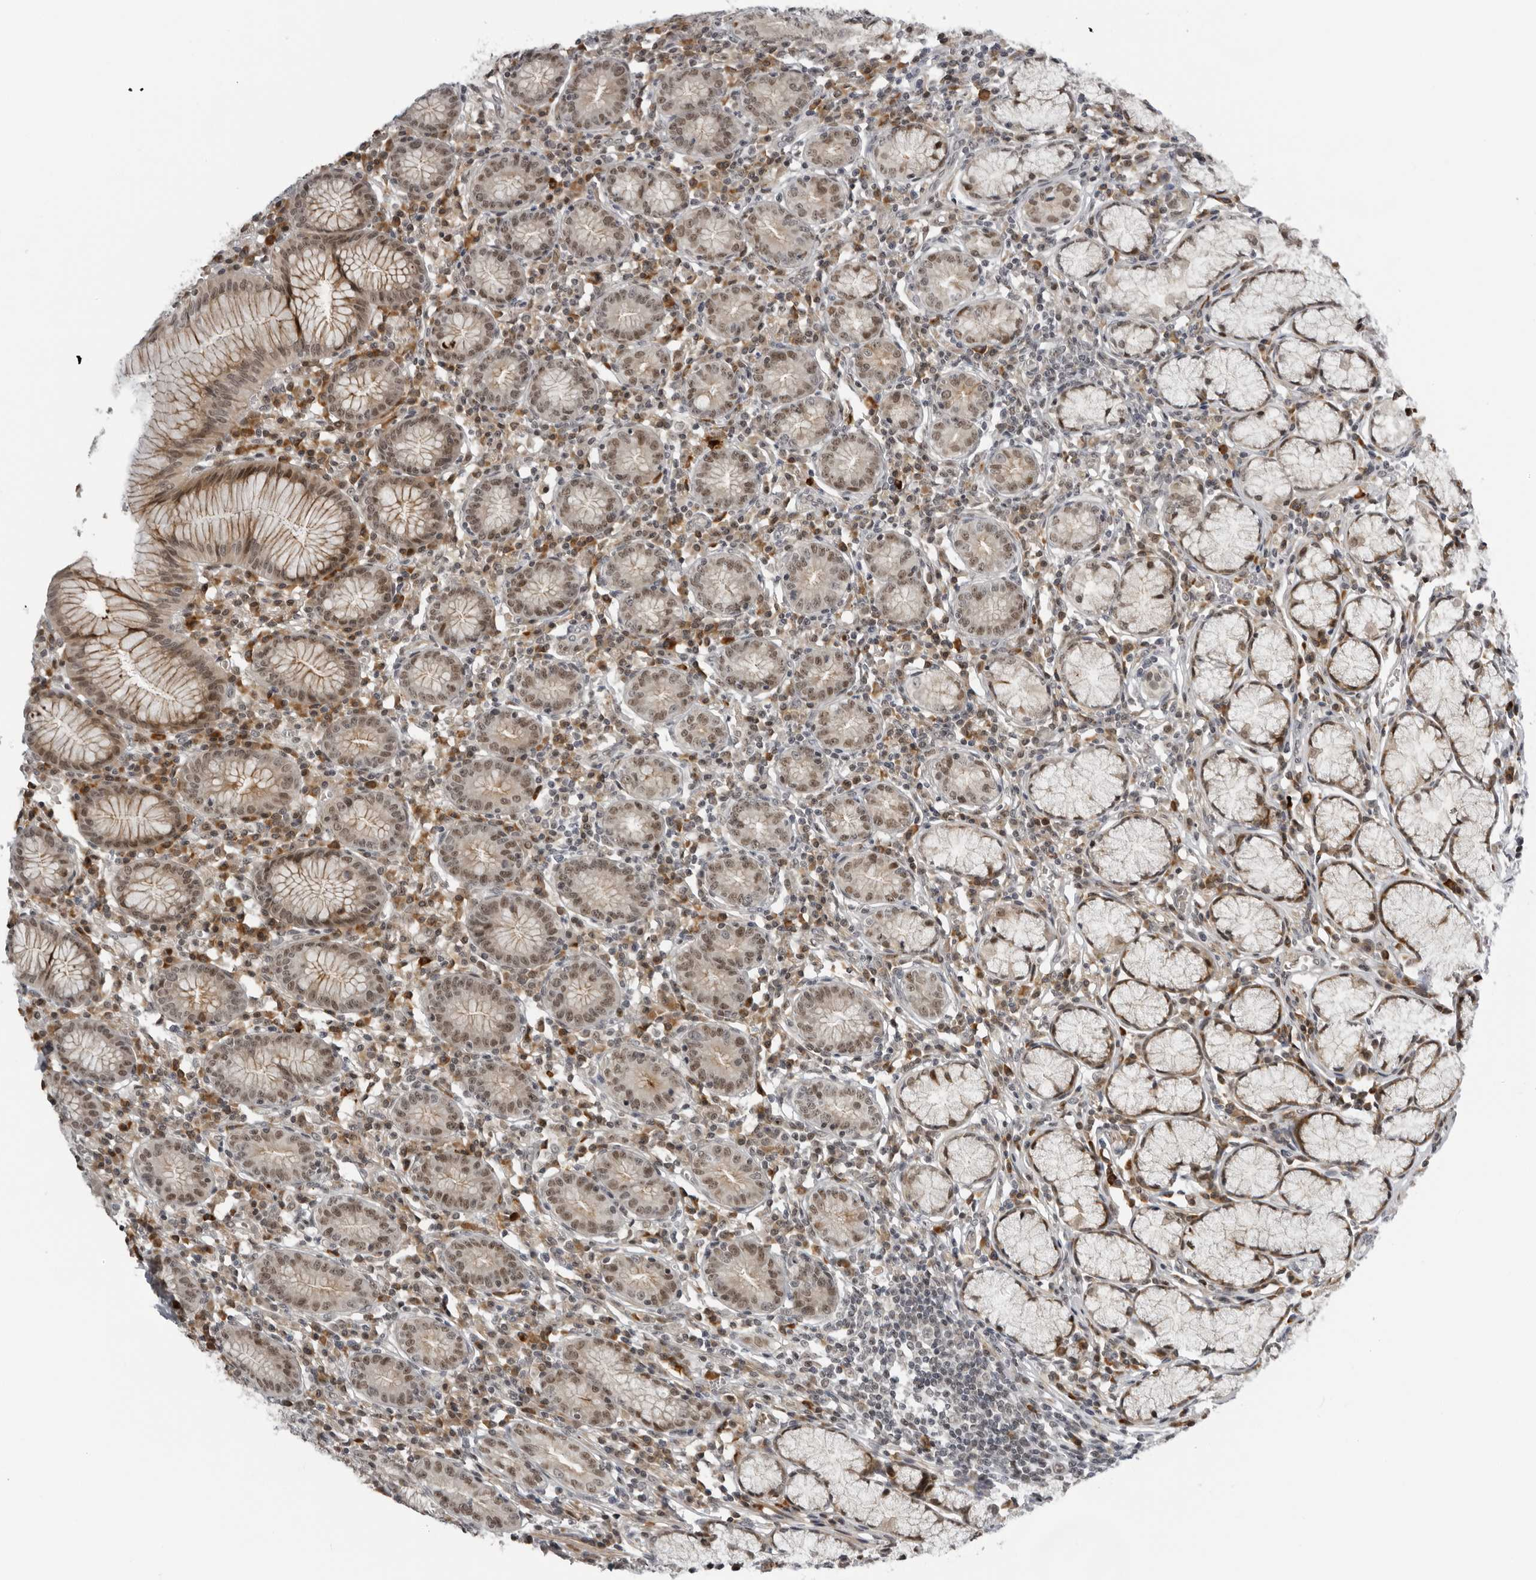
{"staining": {"intensity": "moderate", "quantity": ">75%", "location": "cytoplasmic/membranous,nuclear"}, "tissue": "stomach", "cell_type": "Glandular cells", "image_type": "normal", "snomed": [{"axis": "morphology", "description": "Normal tissue, NOS"}, {"axis": "topography", "description": "Stomach"}], "caption": "IHC micrograph of unremarkable stomach stained for a protein (brown), which displays medium levels of moderate cytoplasmic/membranous,nuclear staining in approximately >75% of glandular cells.", "gene": "ALPK2", "patient": {"sex": "male", "age": 55}}